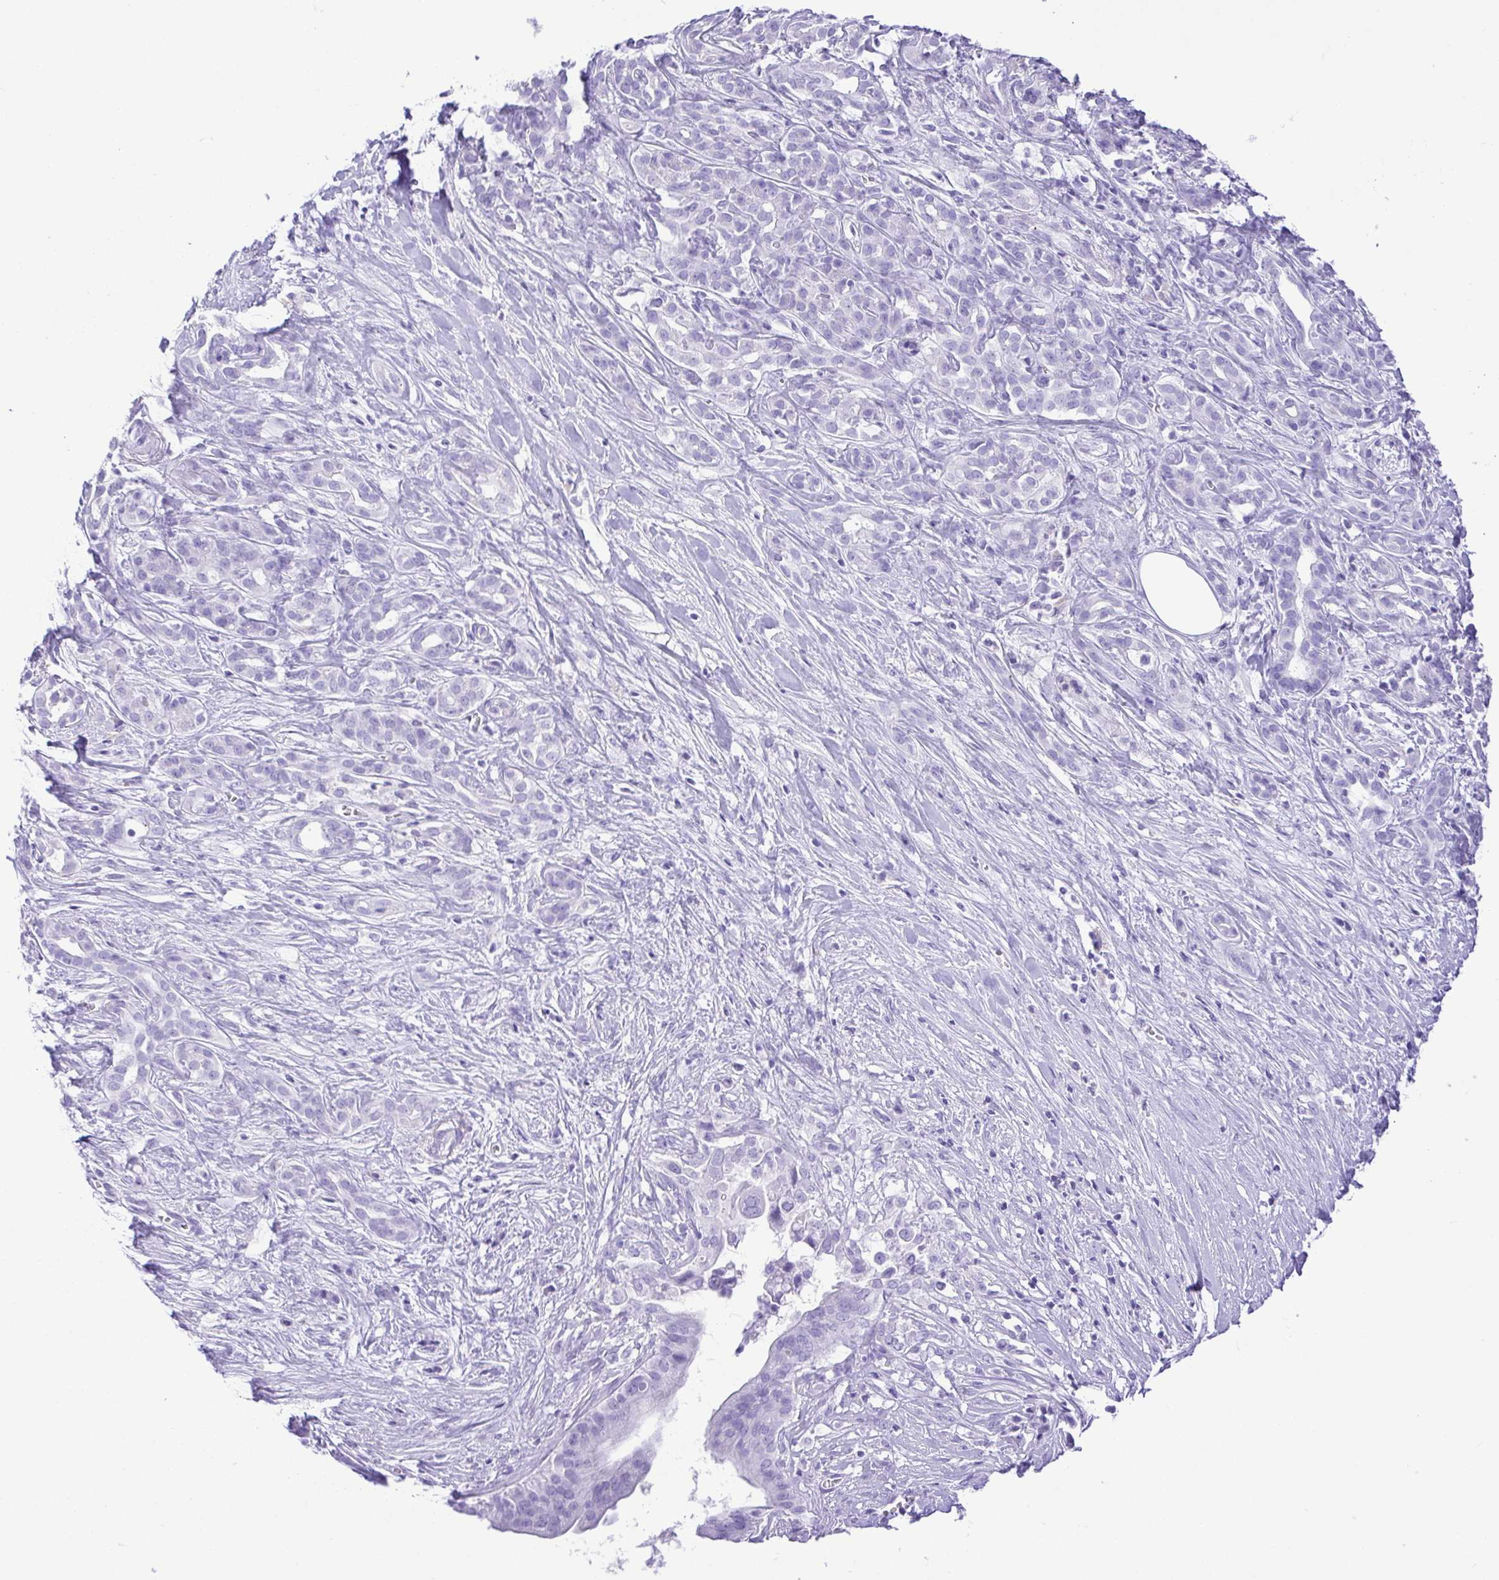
{"staining": {"intensity": "negative", "quantity": "none", "location": "none"}, "tissue": "pancreatic cancer", "cell_type": "Tumor cells", "image_type": "cancer", "snomed": [{"axis": "morphology", "description": "Adenocarcinoma, NOS"}, {"axis": "topography", "description": "Pancreas"}], "caption": "IHC of human pancreatic cancer (adenocarcinoma) demonstrates no staining in tumor cells.", "gene": "CDSN", "patient": {"sex": "male", "age": 61}}